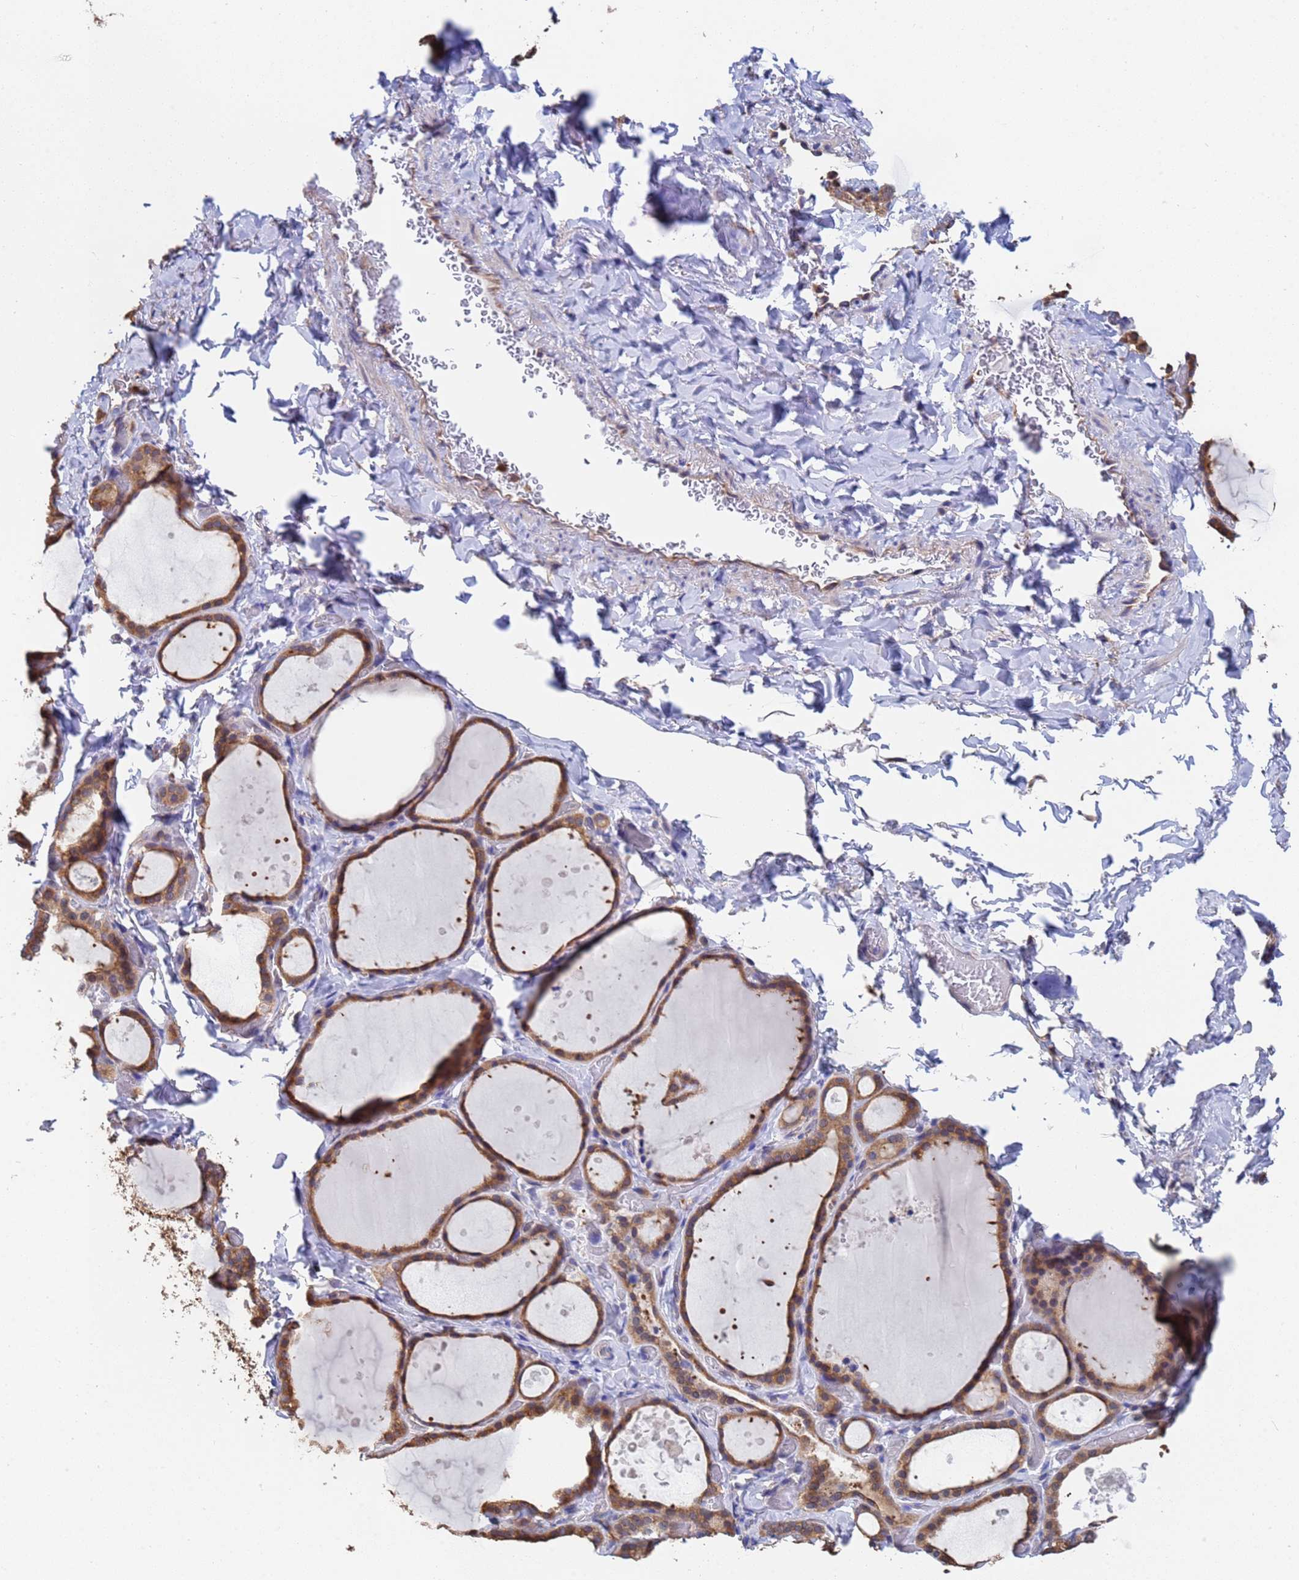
{"staining": {"intensity": "moderate", "quantity": ">75%", "location": "cytoplasmic/membranous"}, "tissue": "thyroid gland", "cell_type": "Glandular cells", "image_type": "normal", "snomed": [{"axis": "morphology", "description": "Normal tissue, NOS"}, {"axis": "topography", "description": "Thyroid gland"}], "caption": "Thyroid gland stained for a protein (brown) exhibits moderate cytoplasmic/membranous positive expression in approximately >75% of glandular cells.", "gene": "FAM25A", "patient": {"sex": "female", "age": 44}}